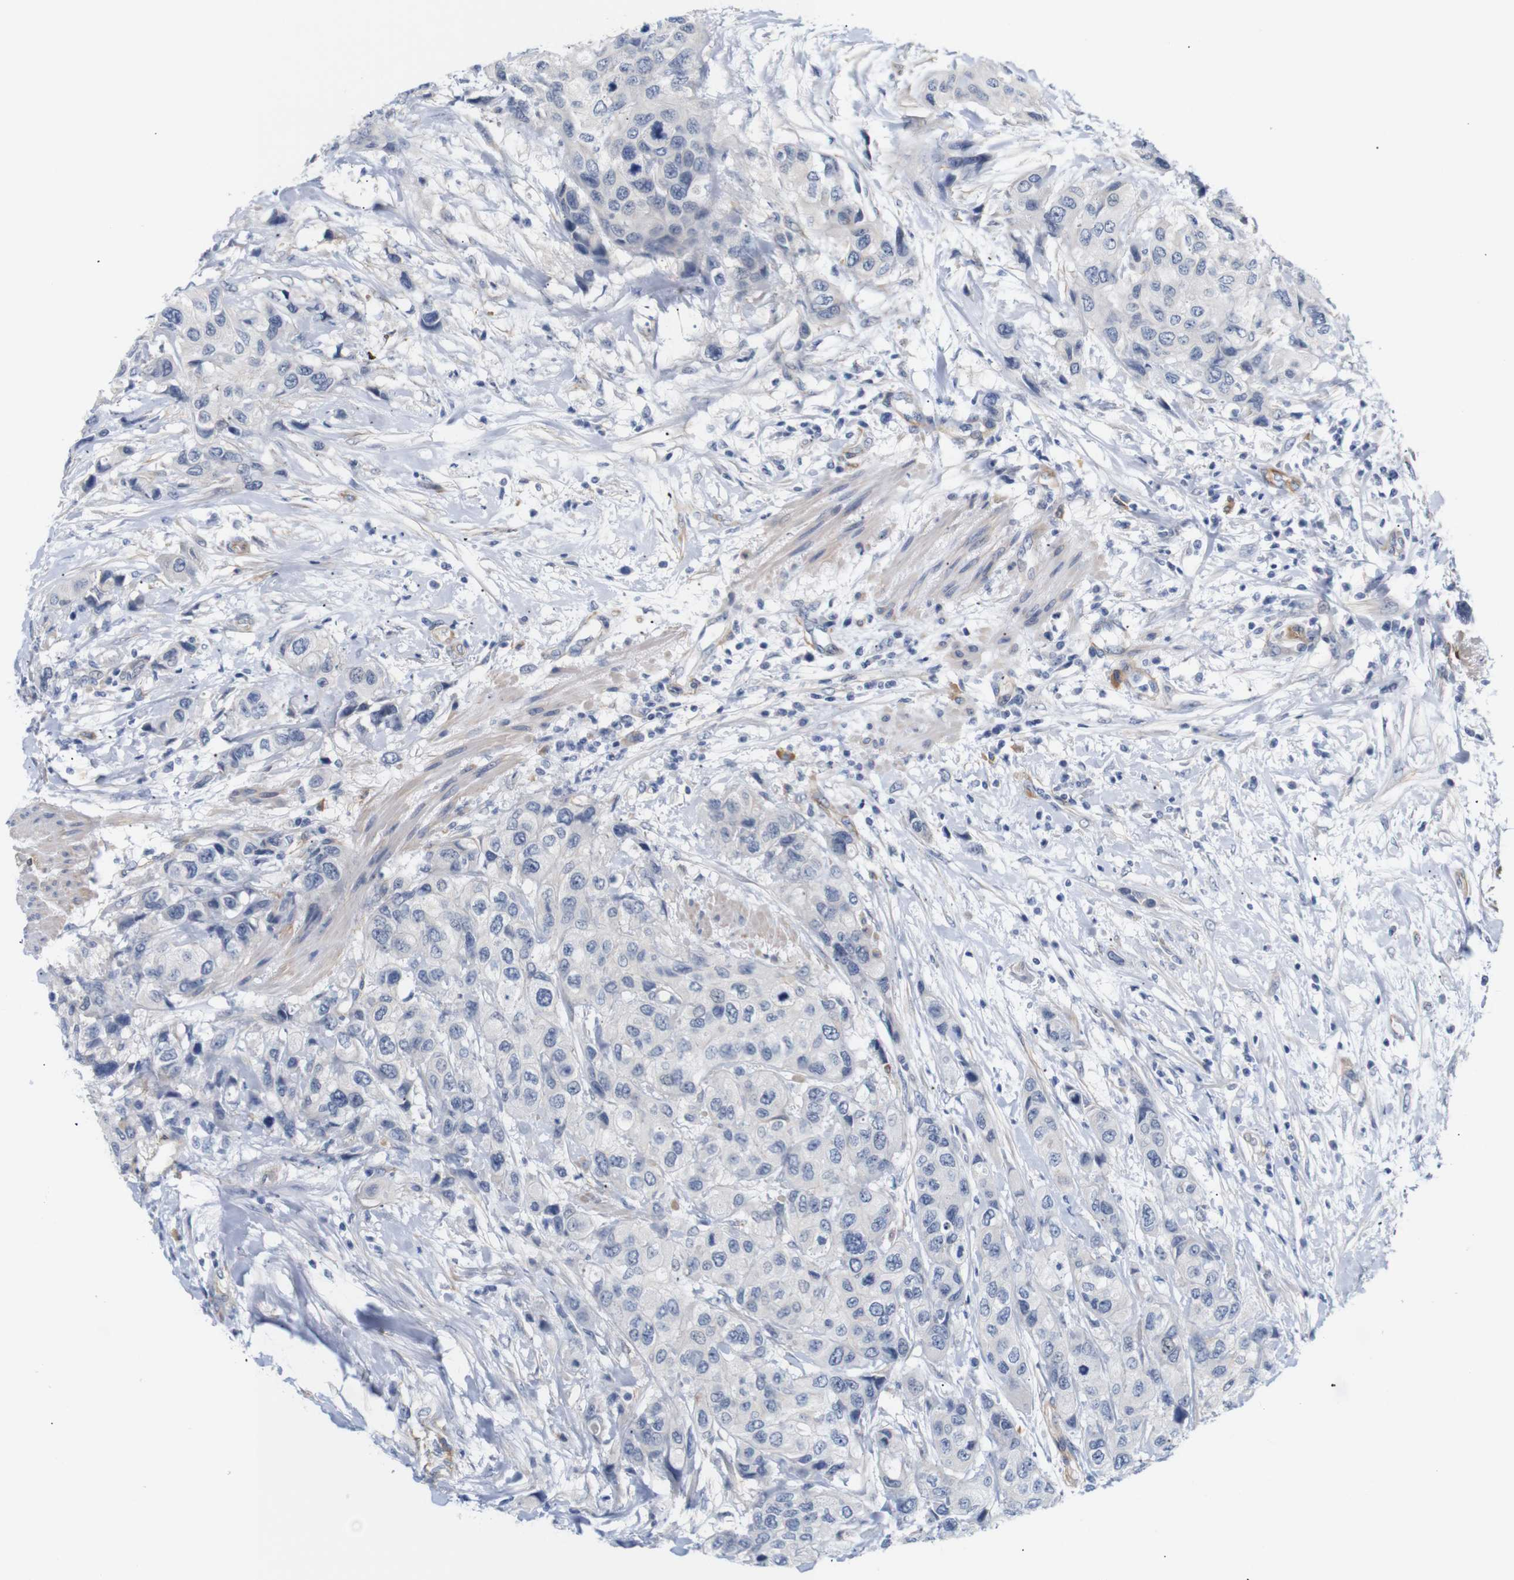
{"staining": {"intensity": "negative", "quantity": "none", "location": "none"}, "tissue": "urothelial cancer", "cell_type": "Tumor cells", "image_type": "cancer", "snomed": [{"axis": "morphology", "description": "Urothelial carcinoma, High grade"}, {"axis": "topography", "description": "Urinary bladder"}], "caption": "This image is of urothelial cancer stained with IHC to label a protein in brown with the nuclei are counter-stained blue. There is no positivity in tumor cells.", "gene": "STMN3", "patient": {"sex": "female", "age": 56}}